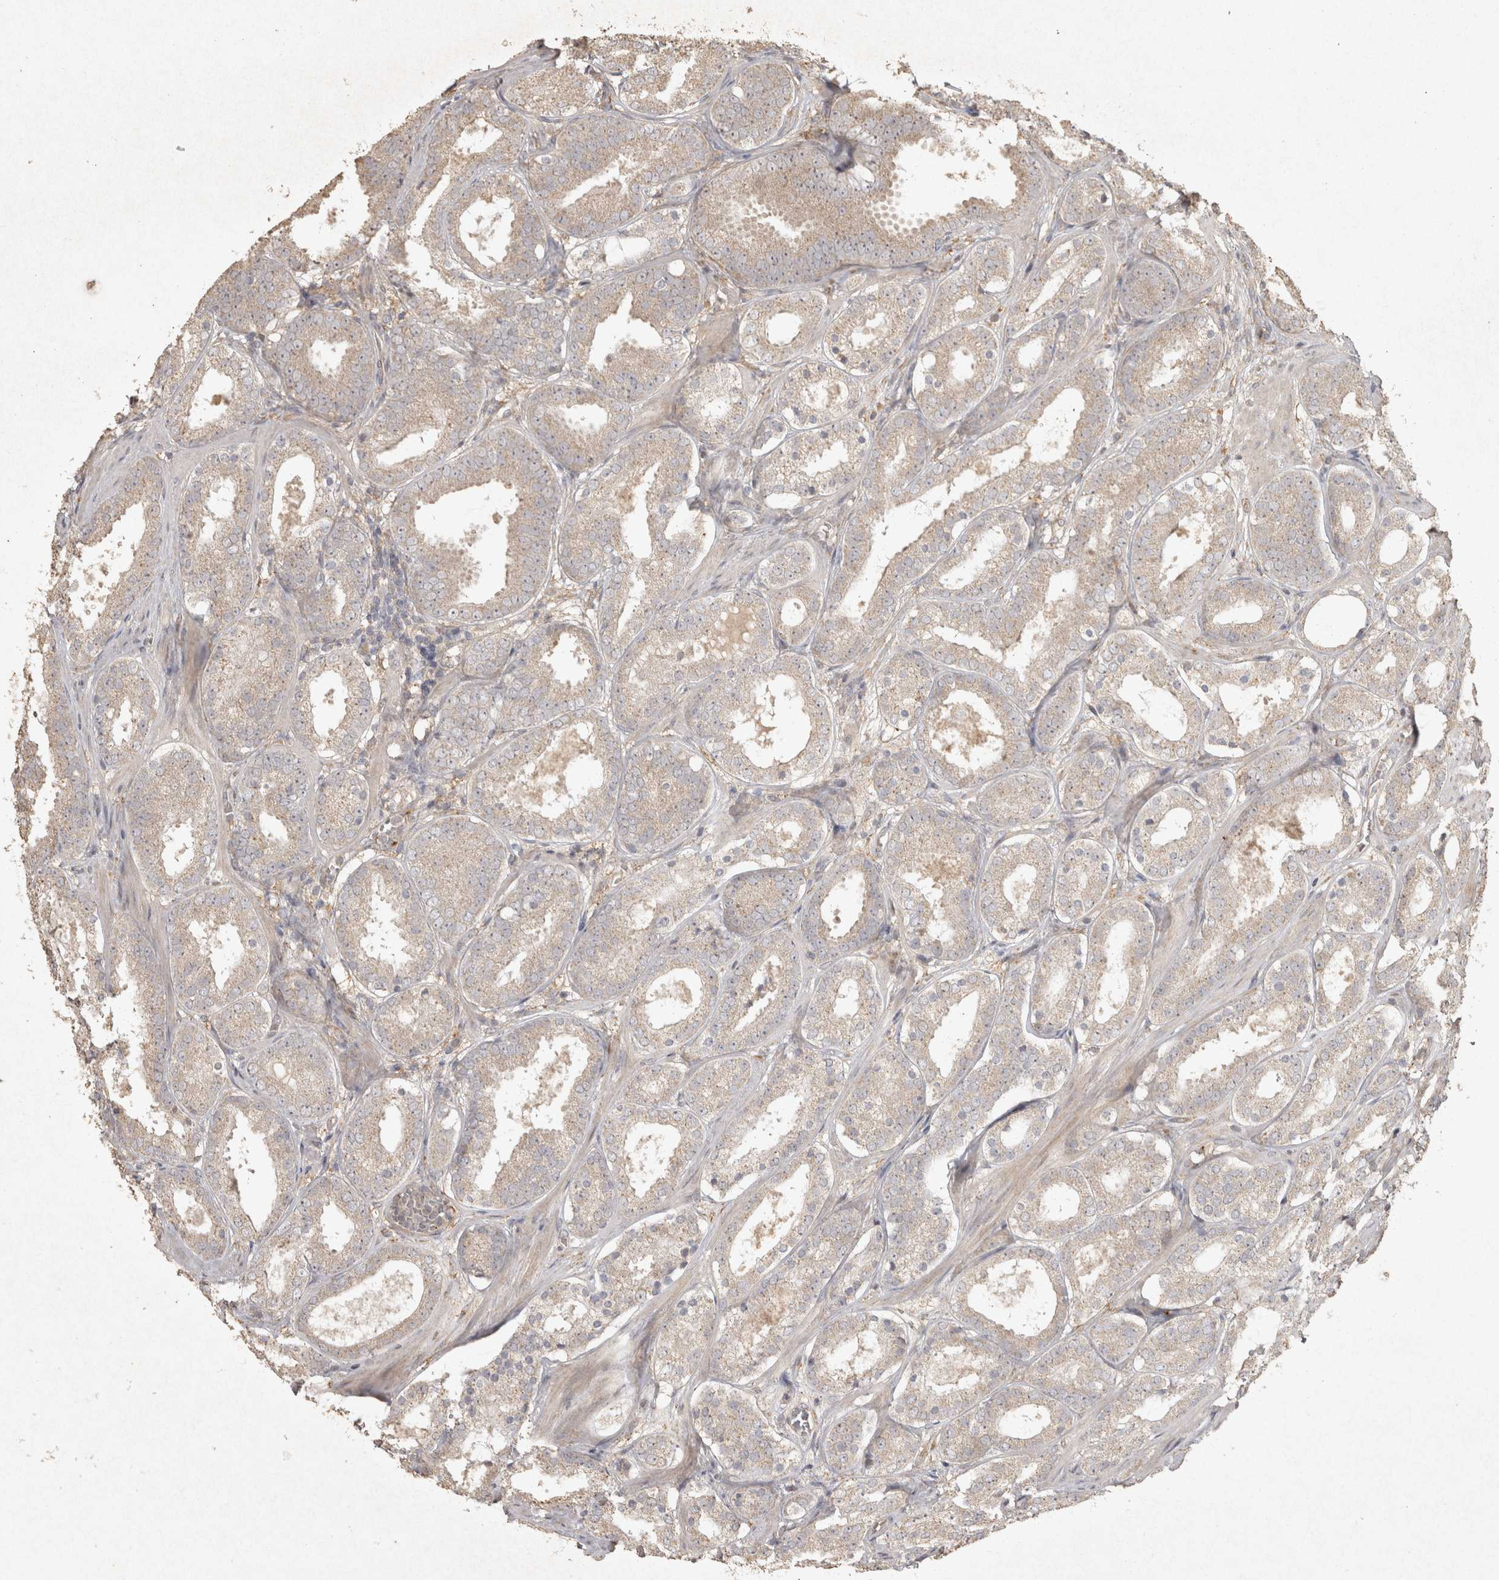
{"staining": {"intensity": "weak", "quantity": "25%-75%", "location": "cytoplasmic/membranous"}, "tissue": "prostate cancer", "cell_type": "Tumor cells", "image_type": "cancer", "snomed": [{"axis": "morphology", "description": "Adenocarcinoma, Low grade"}, {"axis": "topography", "description": "Prostate"}], "caption": "High-power microscopy captured an immunohistochemistry (IHC) micrograph of prostate cancer, revealing weak cytoplasmic/membranous staining in about 25%-75% of tumor cells.", "gene": "OSTN", "patient": {"sex": "male", "age": 69}}